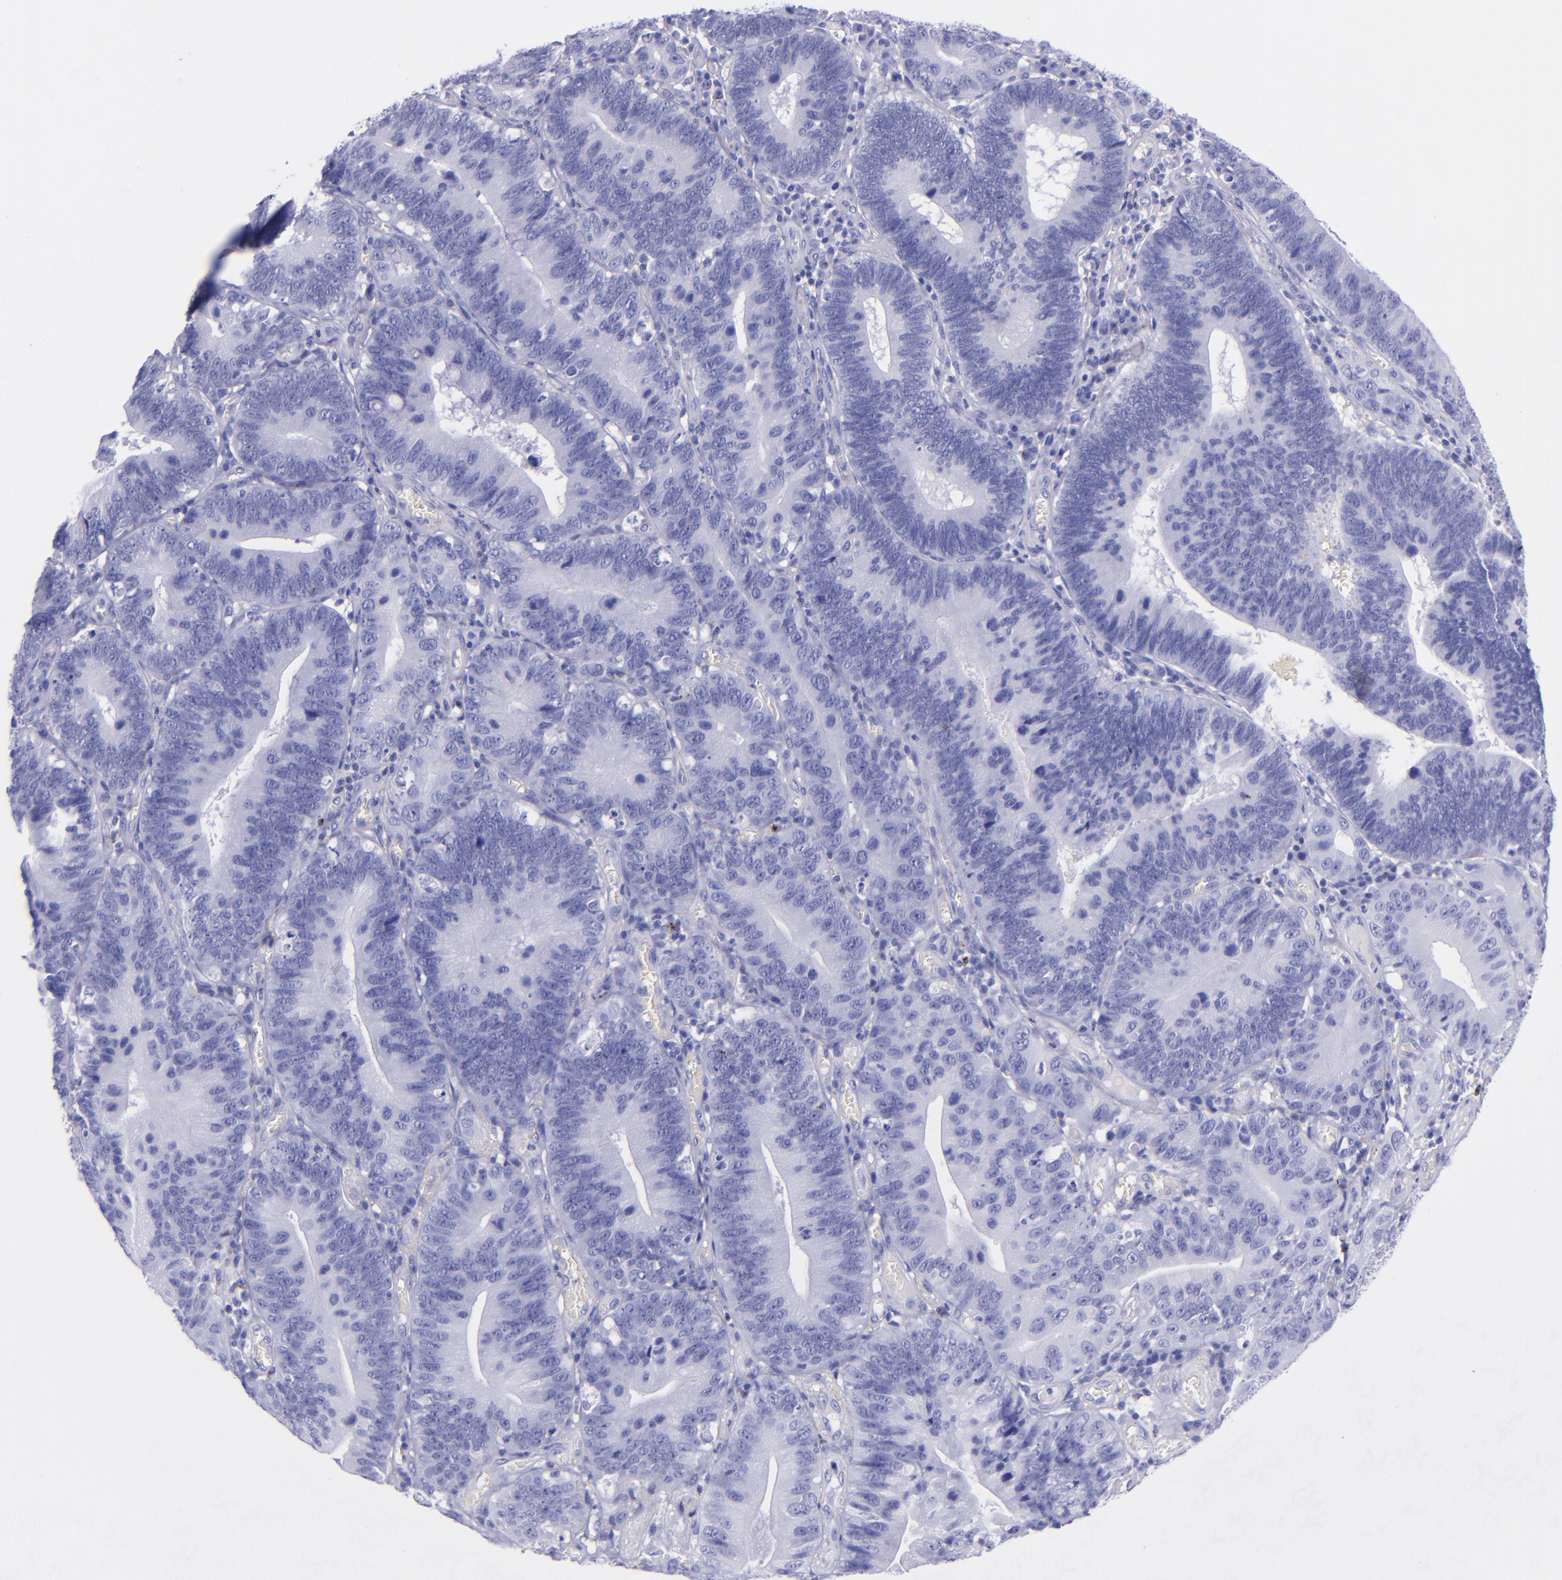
{"staining": {"intensity": "negative", "quantity": "none", "location": "none"}, "tissue": "stomach cancer", "cell_type": "Tumor cells", "image_type": "cancer", "snomed": [{"axis": "morphology", "description": "Adenocarcinoma, NOS"}, {"axis": "topography", "description": "Stomach"}, {"axis": "topography", "description": "Gastric cardia"}], "caption": "Micrograph shows no significant protein positivity in tumor cells of stomach cancer (adenocarcinoma).", "gene": "LAG3", "patient": {"sex": "male", "age": 59}}